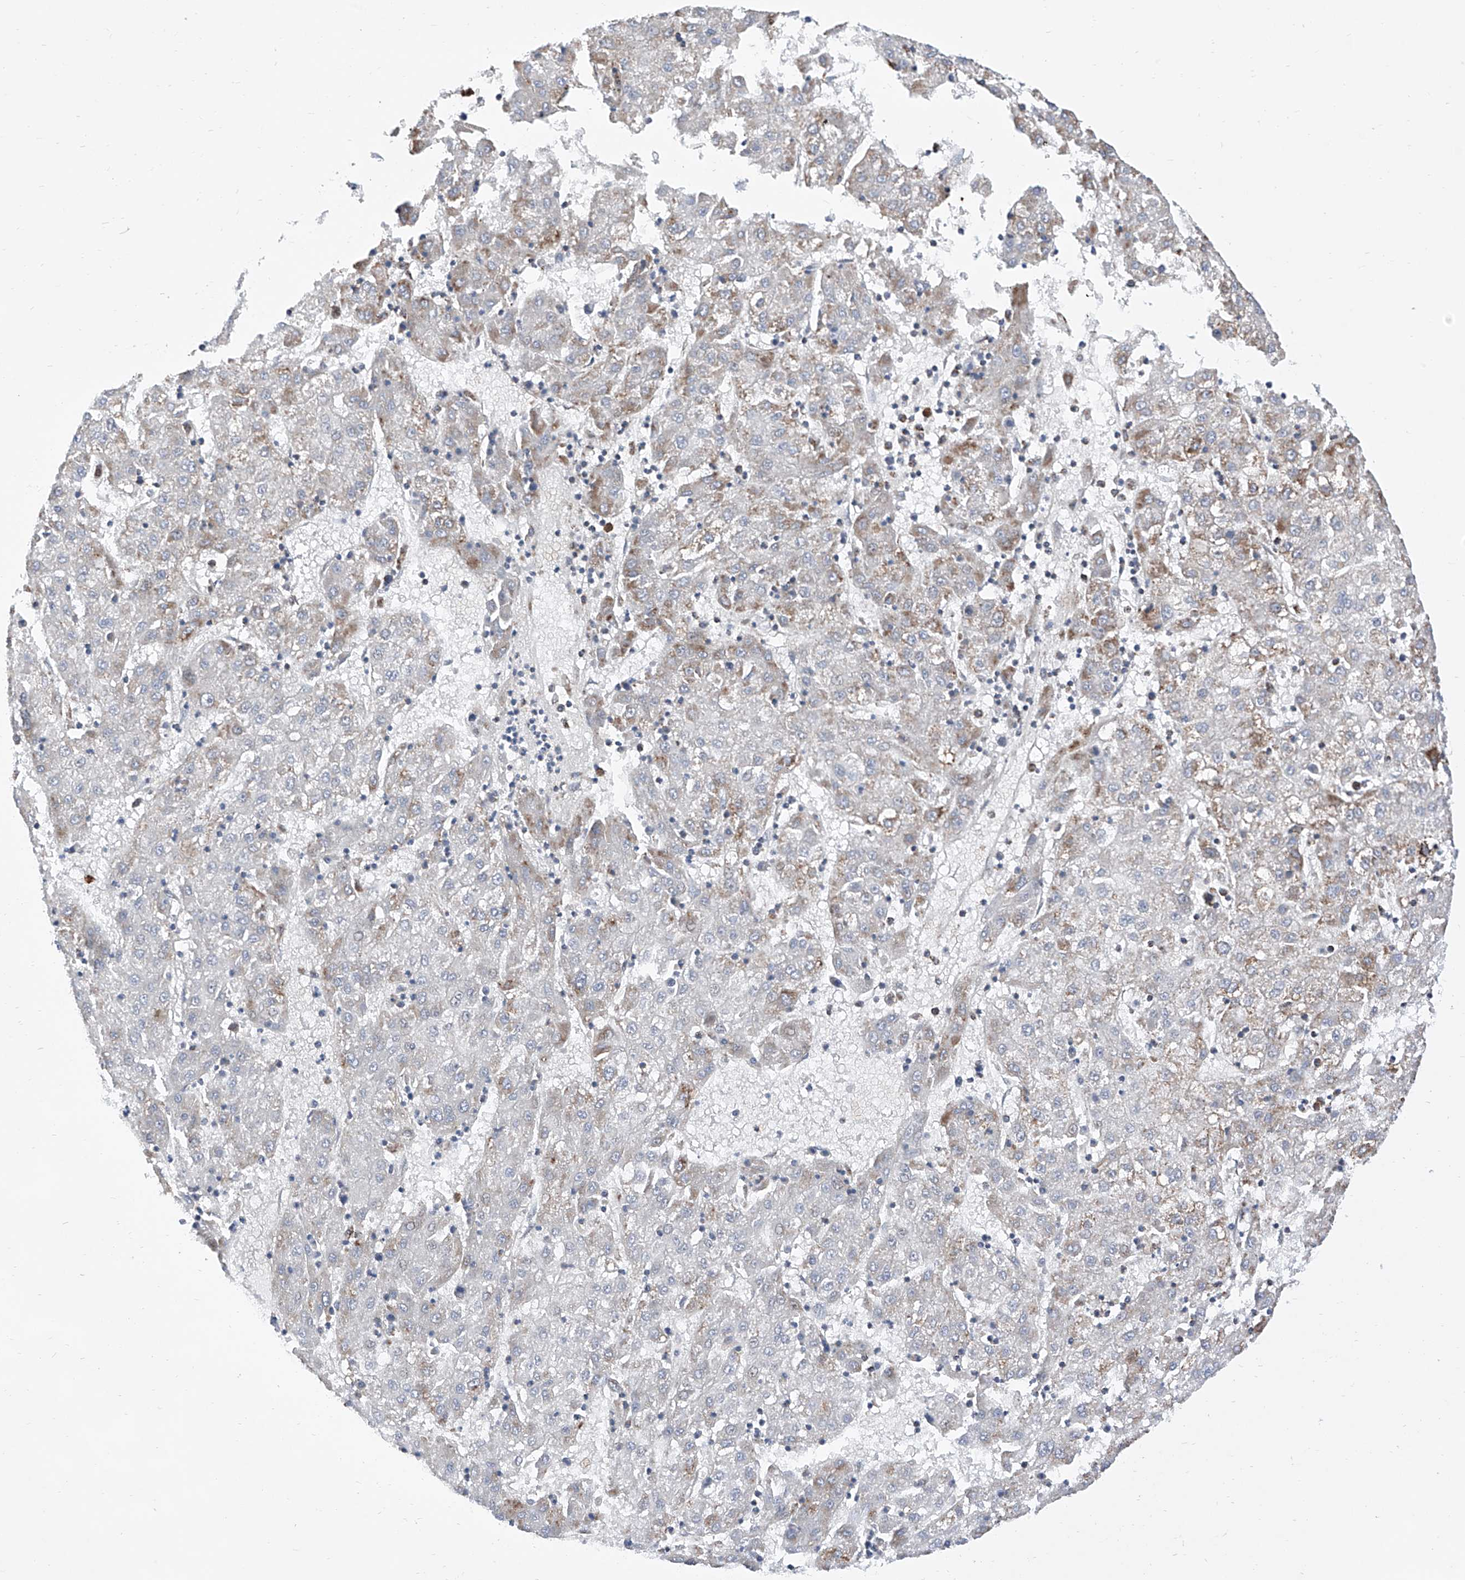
{"staining": {"intensity": "moderate", "quantity": "<25%", "location": "cytoplasmic/membranous"}, "tissue": "liver cancer", "cell_type": "Tumor cells", "image_type": "cancer", "snomed": [{"axis": "morphology", "description": "Carcinoma, Hepatocellular, NOS"}, {"axis": "topography", "description": "Liver"}], "caption": "Protein expression analysis of liver cancer (hepatocellular carcinoma) shows moderate cytoplasmic/membranous staining in about <25% of tumor cells.", "gene": "COX5B", "patient": {"sex": "male", "age": 72}}